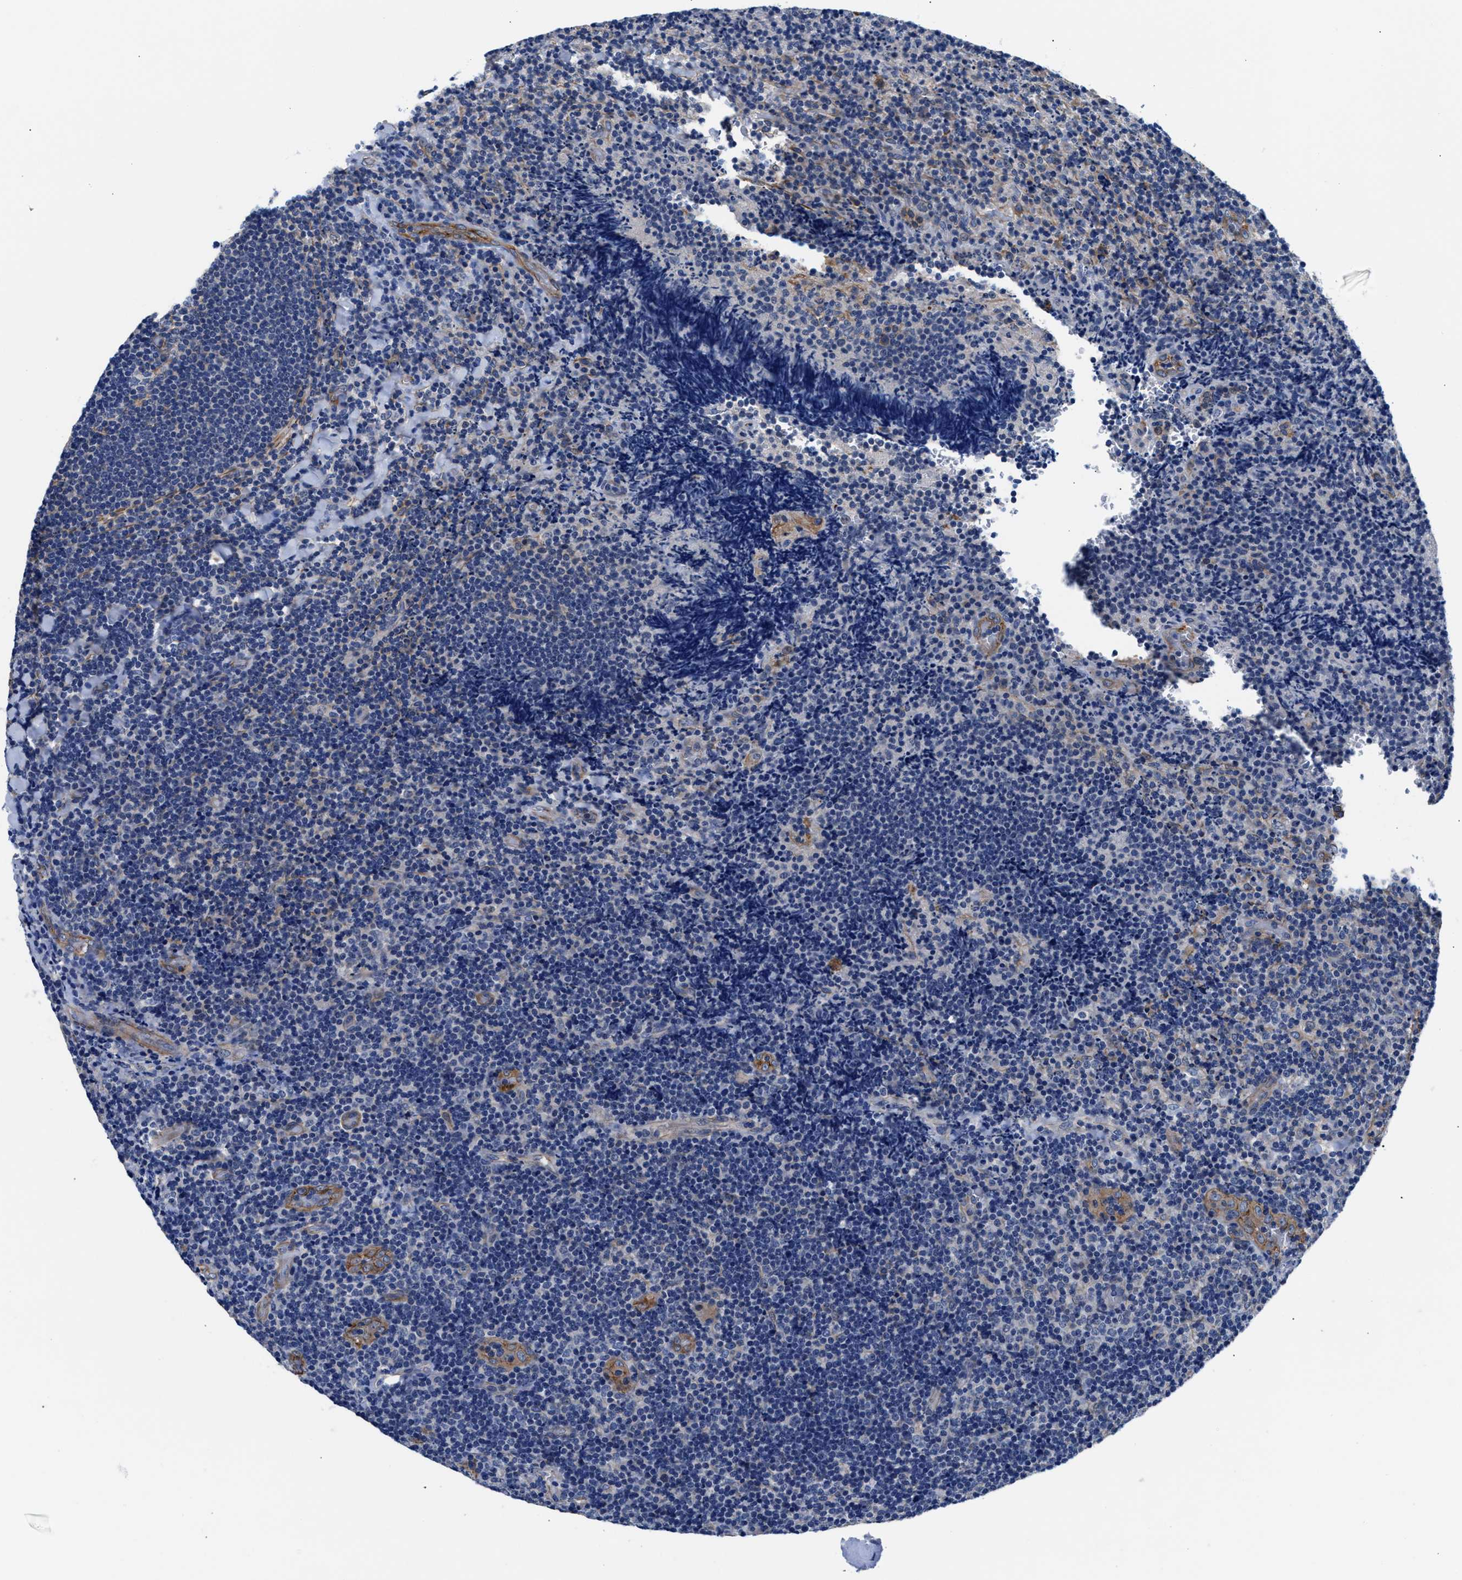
{"staining": {"intensity": "negative", "quantity": "none", "location": "none"}, "tissue": "lymphoma", "cell_type": "Tumor cells", "image_type": "cancer", "snomed": [{"axis": "morphology", "description": "Malignant lymphoma, non-Hodgkin's type, High grade"}, {"axis": "topography", "description": "Tonsil"}], "caption": "Immunohistochemical staining of lymphoma displays no significant staining in tumor cells. (Stains: DAB IHC with hematoxylin counter stain, Microscopy: brightfield microscopy at high magnification).", "gene": "PARG", "patient": {"sex": "female", "age": 36}}